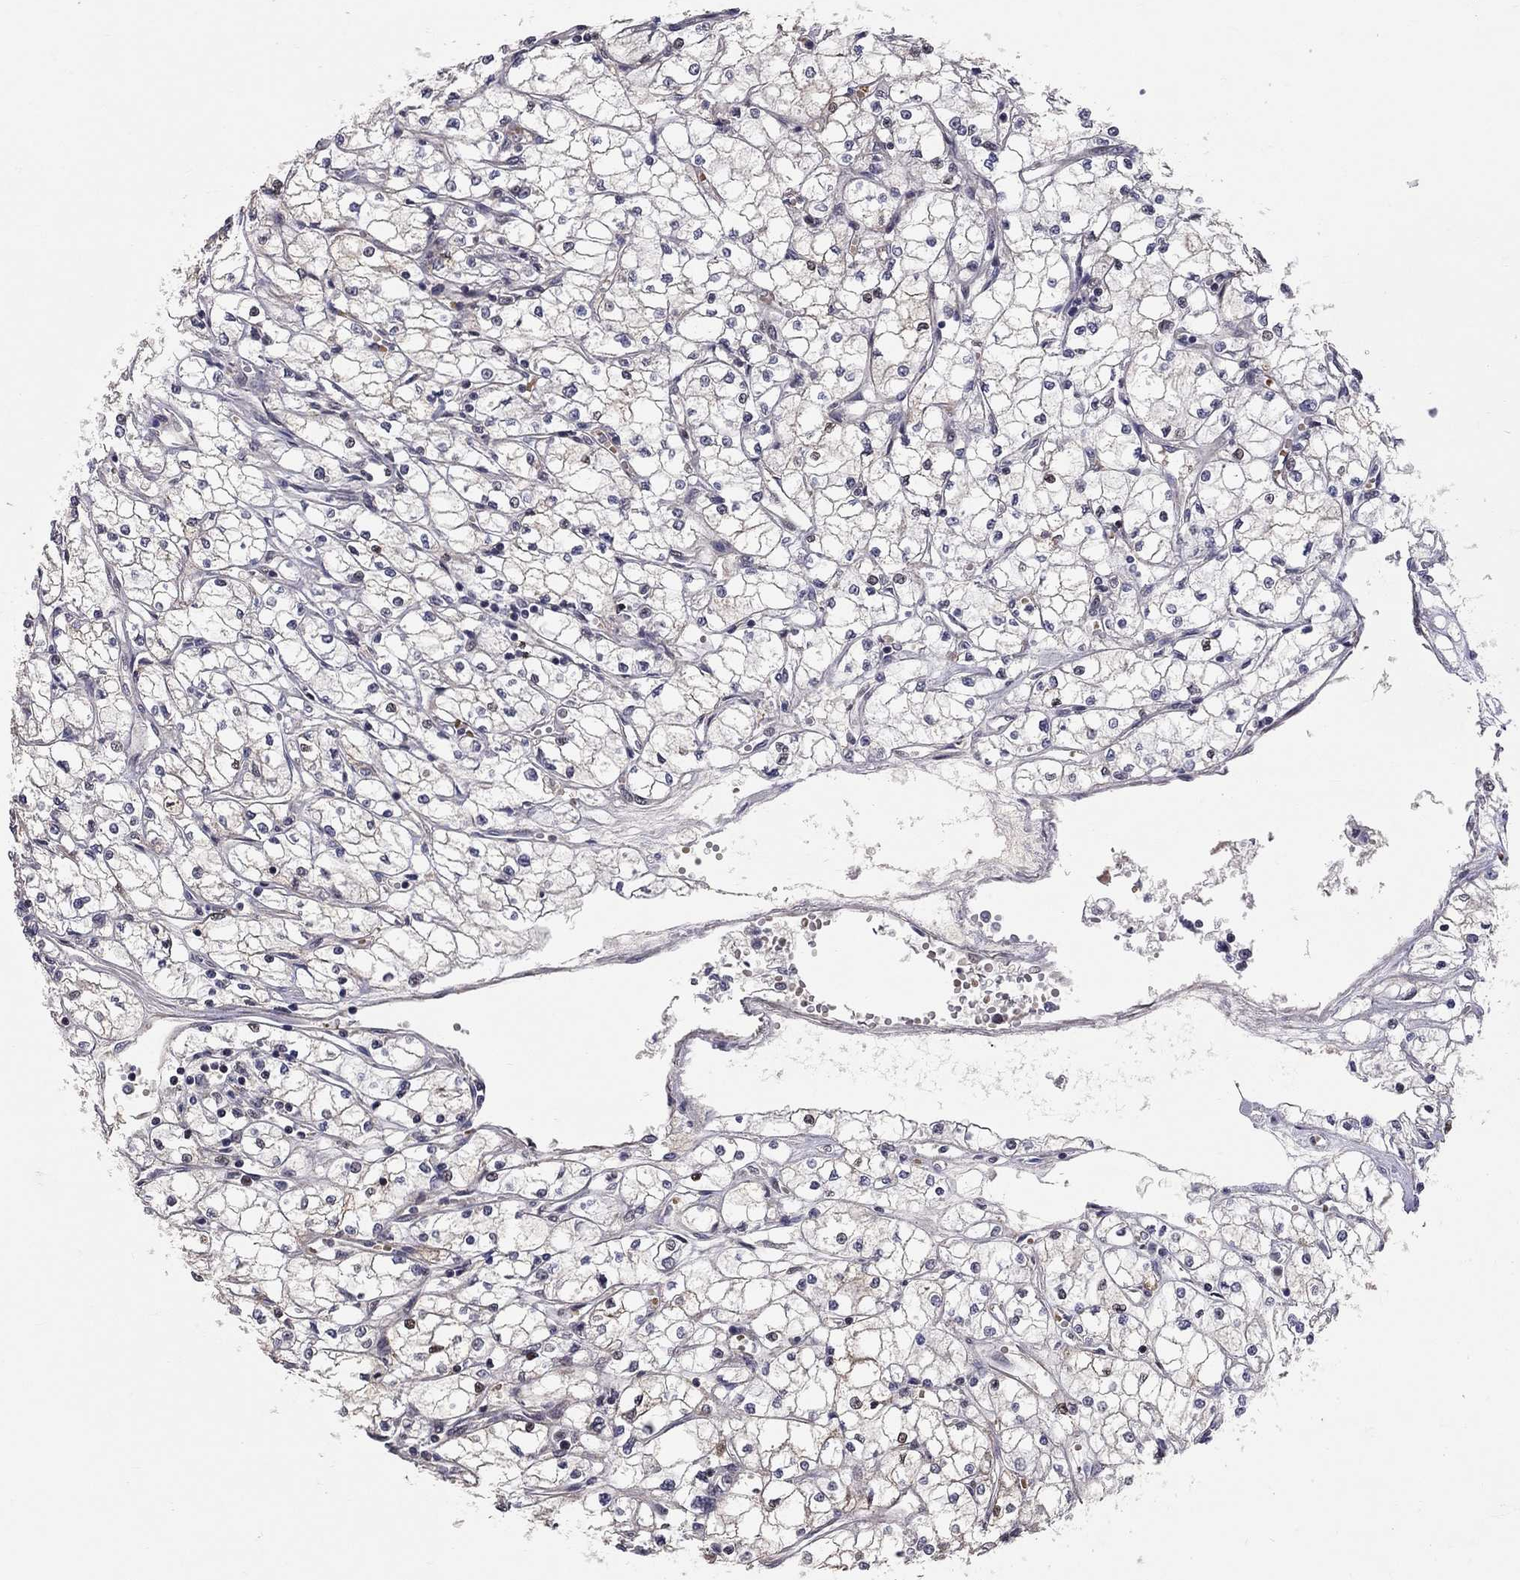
{"staining": {"intensity": "negative", "quantity": "none", "location": "none"}, "tissue": "renal cancer", "cell_type": "Tumor cells", "image_type": "cancer", "snomed": [{"axis": "morphology", "description": "Adenocarcinoma, NOS"}, {"axis": "topography", "description": "Kidney"}], "caption": "High magnification brightfield microscopy of renal cancer (adenocarcinoma) stained with DAB (brown) and counterstained with hematoxylin (blue): tumor cells show no significant positivity.", "gene": "HDAC3", "patient": {"sex": "male", "age": 67}}